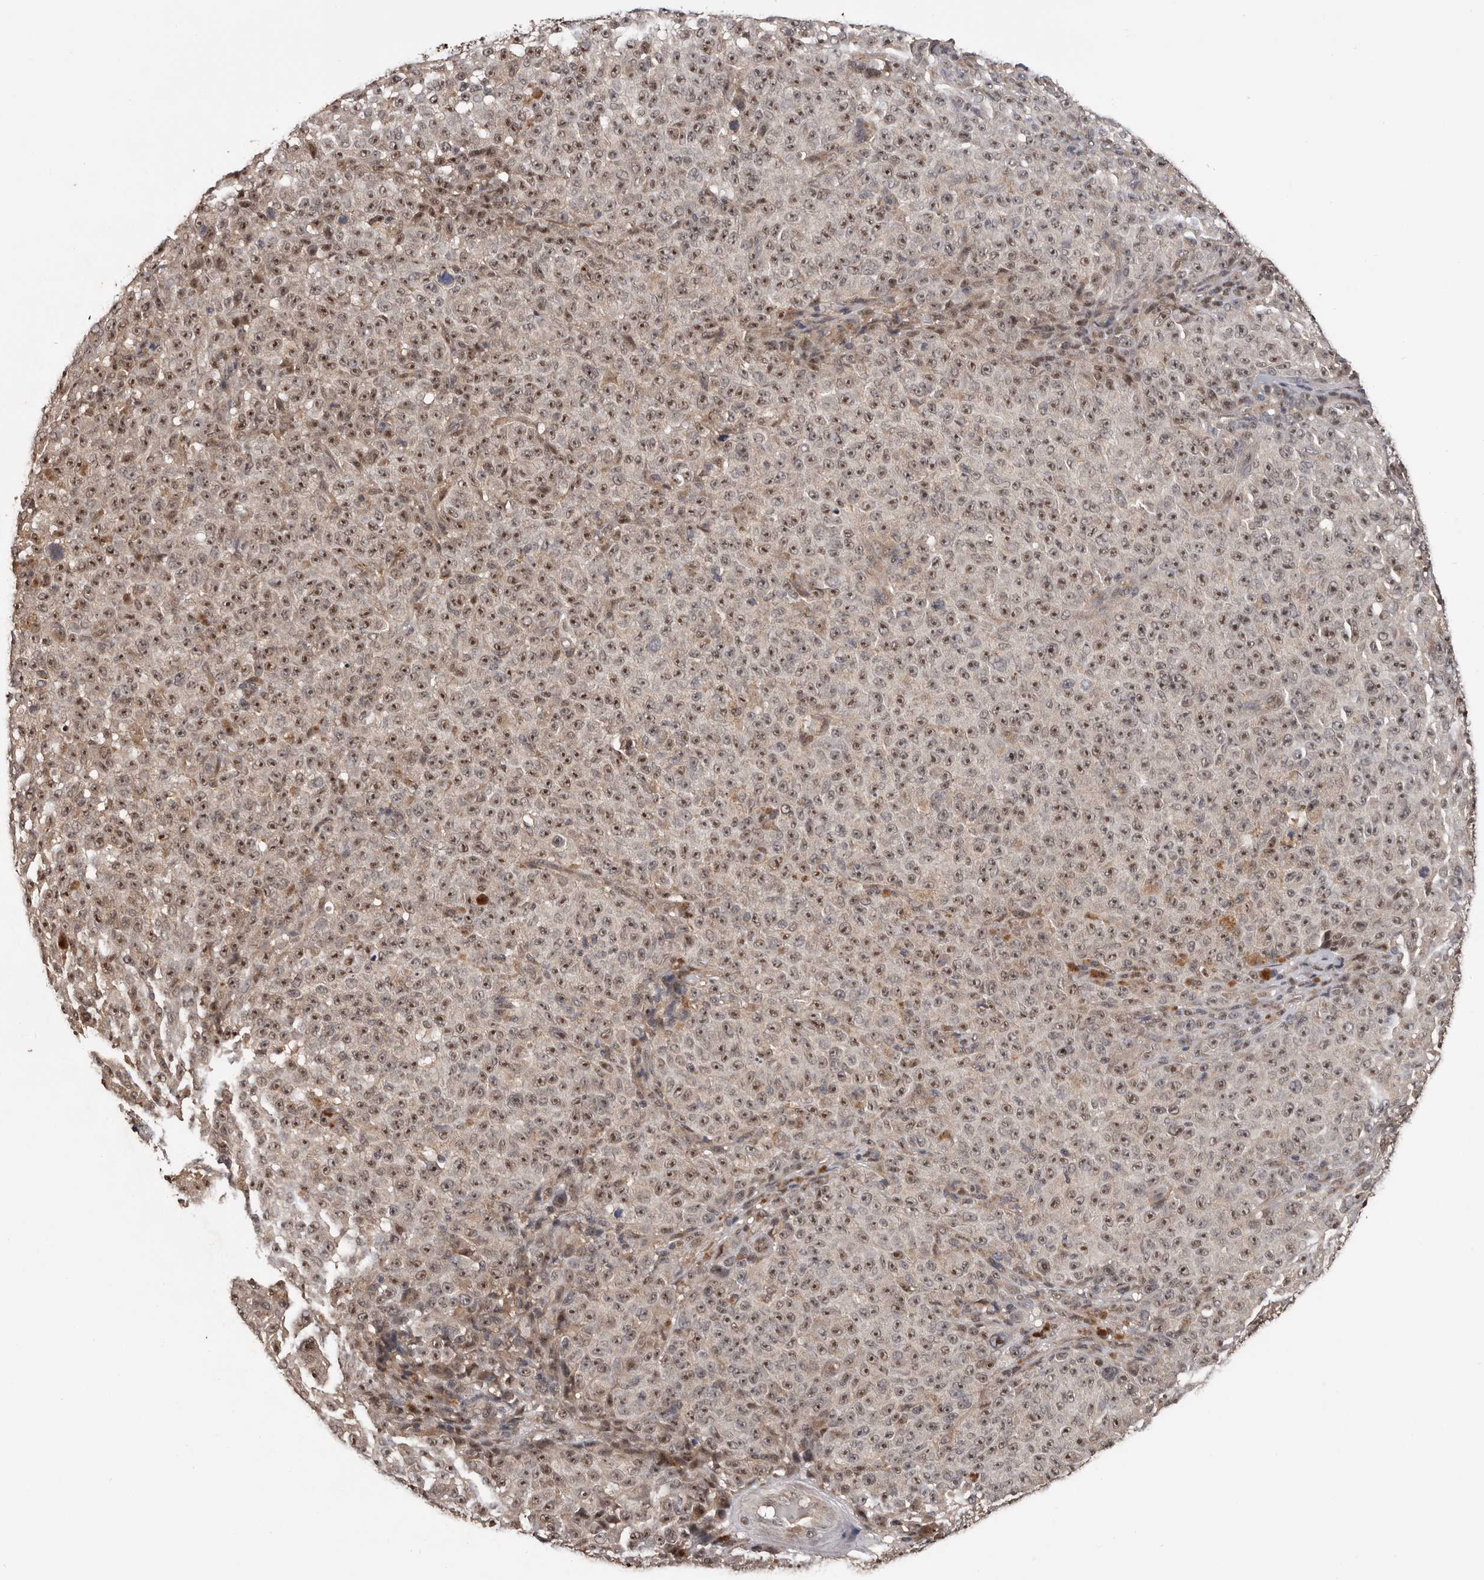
{"staining": {"intensity": "moderate", "quantity": ">75%", "location": "nuclear"}, "tissue": "melanoma", "cell_type": "Tumor cells", "image_type": "cancer", "snomed": [{"axis": "morphology", "description": "Malignant melanoma, NOS"}, {"axis": "topography", "description": "Skin"}], "caption": "Immunohistochemical staining of human malignant melanoma shows medium levels of moderate nuclear staining in approximately >75% of tumor cells. (DAB = brown stain, brightfield microscopy at high magnification).", "gene": "VPS37A", "patient": {"sex": "female", "age": 82}}